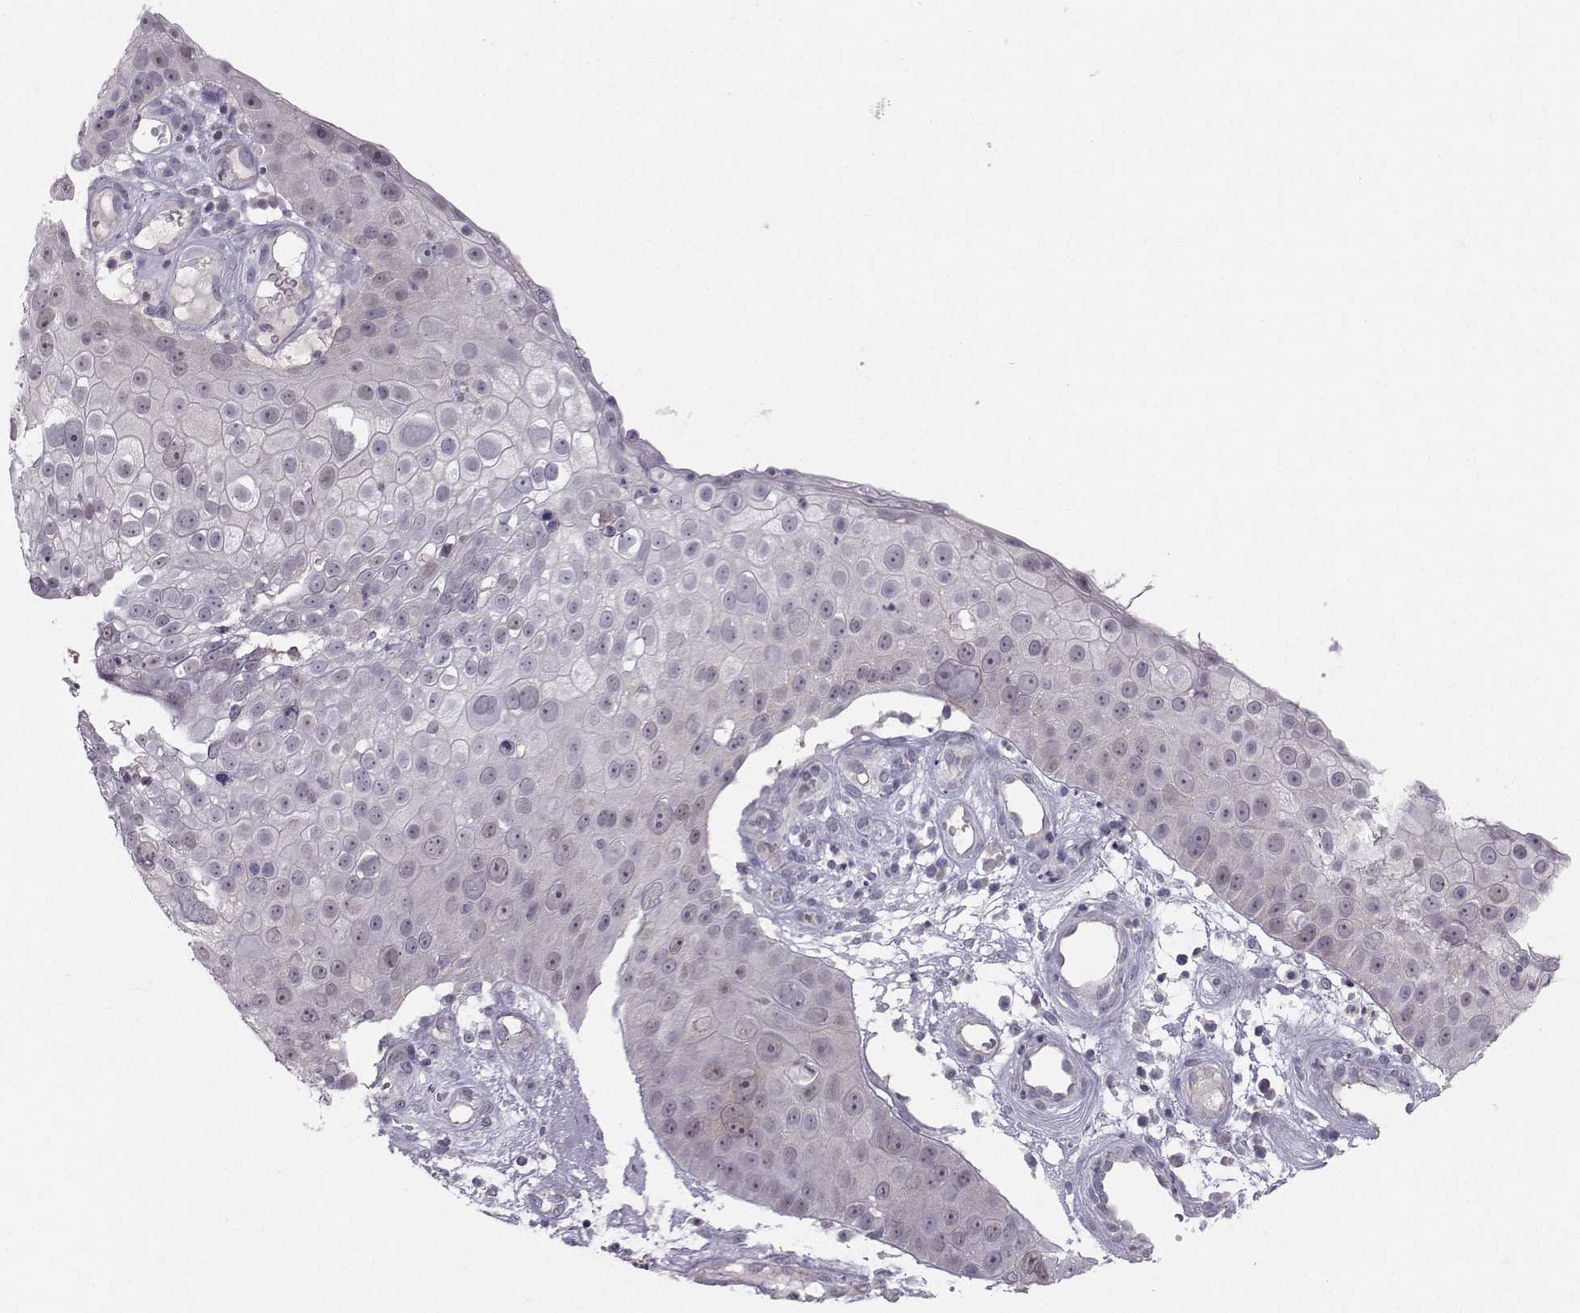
{"staining": {"intensity": "negative", "quantity": "none", "location": "none"}, "tissue": "skin cancer", "cell_type": "Tumor cells", "image_type": "cancer", "snomed": [{"axis": "morphology", "description": "Squamous cell carcinoma, NOS"}, {"axis": "topography", "description": "Skin"}], "caption": "Image shows no protein staining in tumor cells of skin cancer tissue. Brightfield microscopy of immunohistochemistry stained with DAB (3,3'-diaminobenzidine) (brown) and hematoxylin (blue), captured at high magnification.", "gene": "MAST1", "patient": {"sex": "male", "age": 71}}